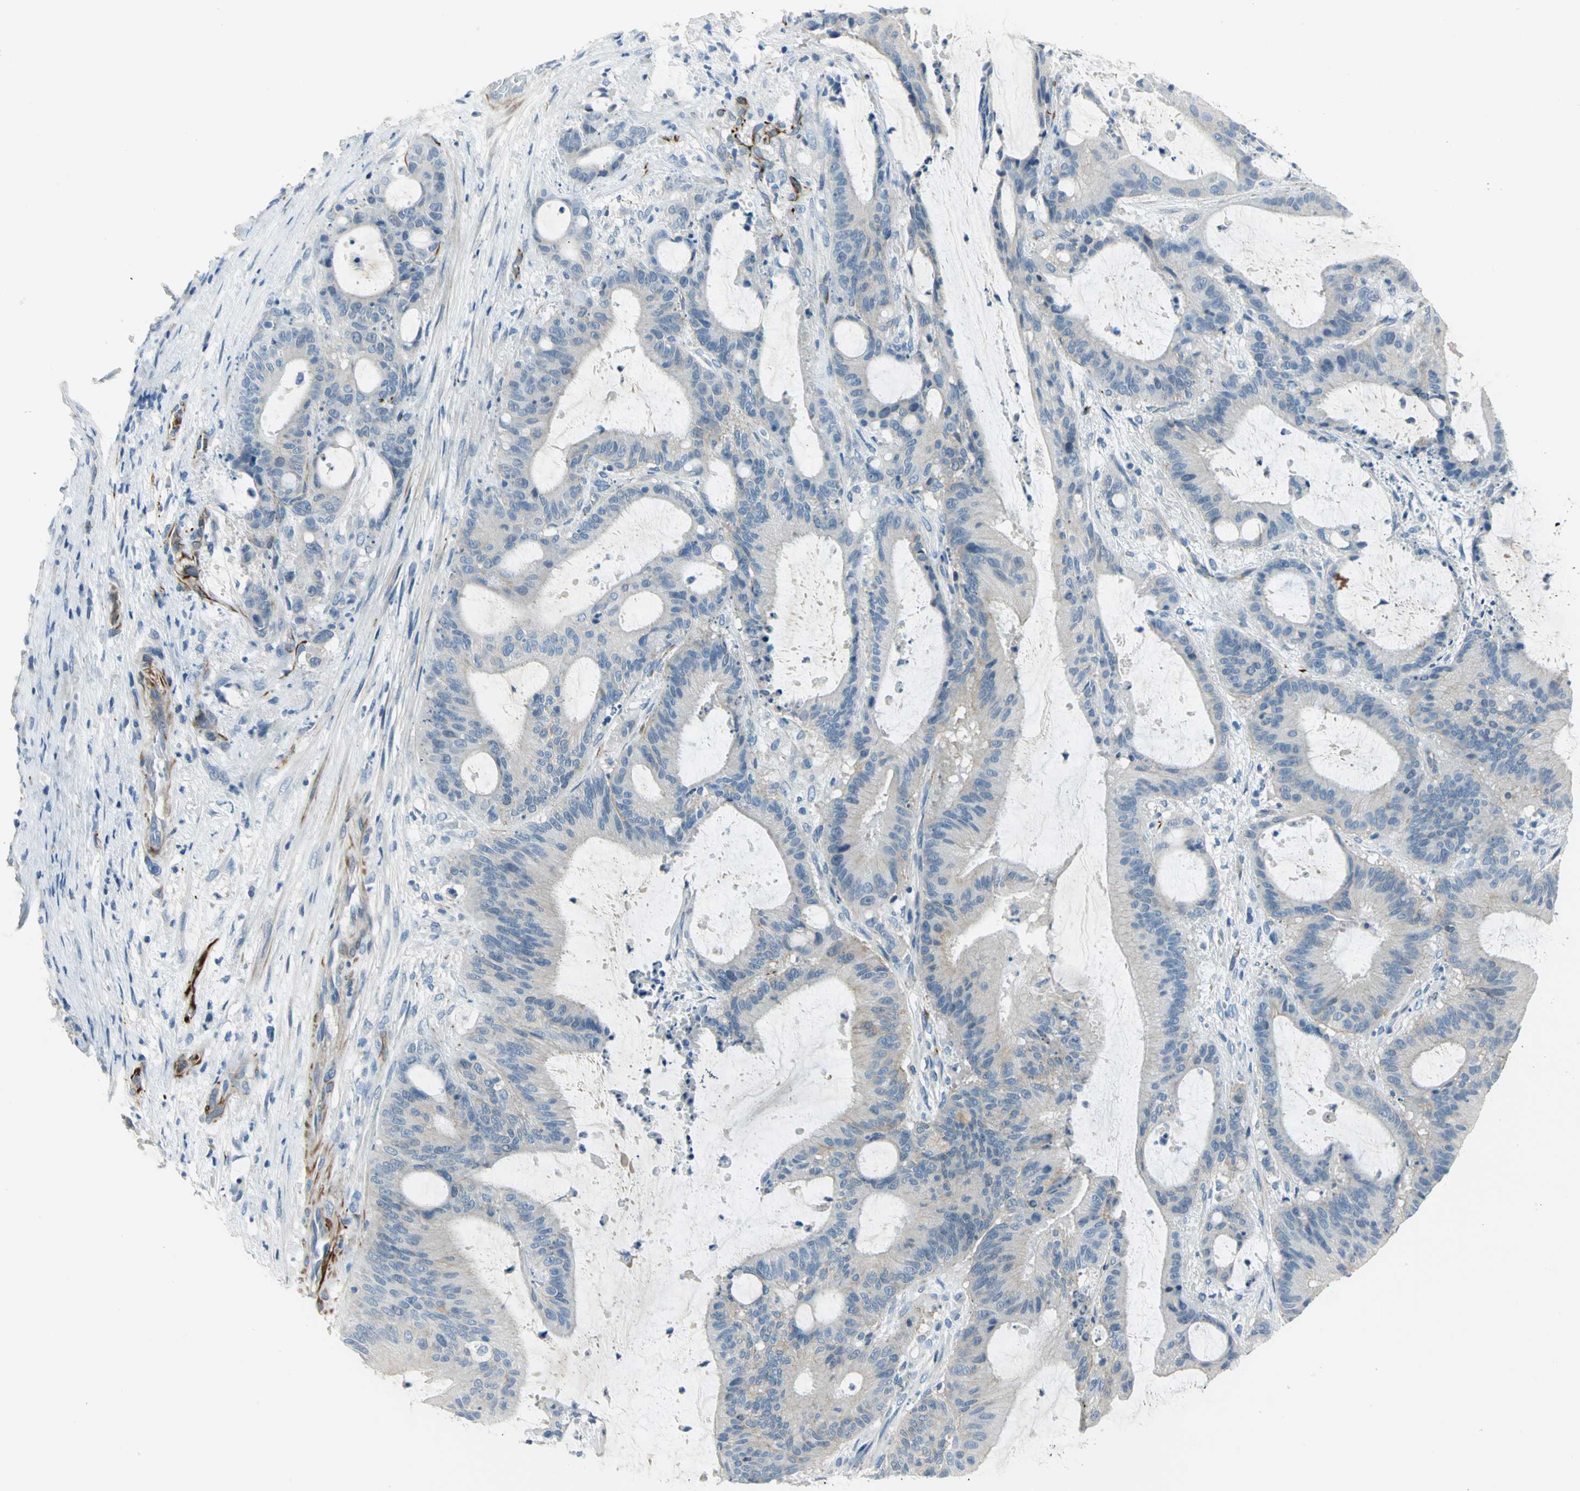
{"staining": {"intensity": "moderate", "quantity": "<25%", "location": "cytoplasmic/membranous"}, "tissue": "liver cancer", "cell_type": "Tumor cells", "image_type": "cancer", "snomed": [{"axis": "morphology", "description": "Cholangiocarcinoma"}, {"axis": "topography", "description": "Liver"}], "caption": "This photomicrograph displays immunohistochemistry (IHC) staining of human liver cholangiocarcinoma, with low moderate cytoplasmic/membranous staining in about <25% of tumor cells.", "gene": "ALOX15", "patient": {"sex": "female", "age": 73}}